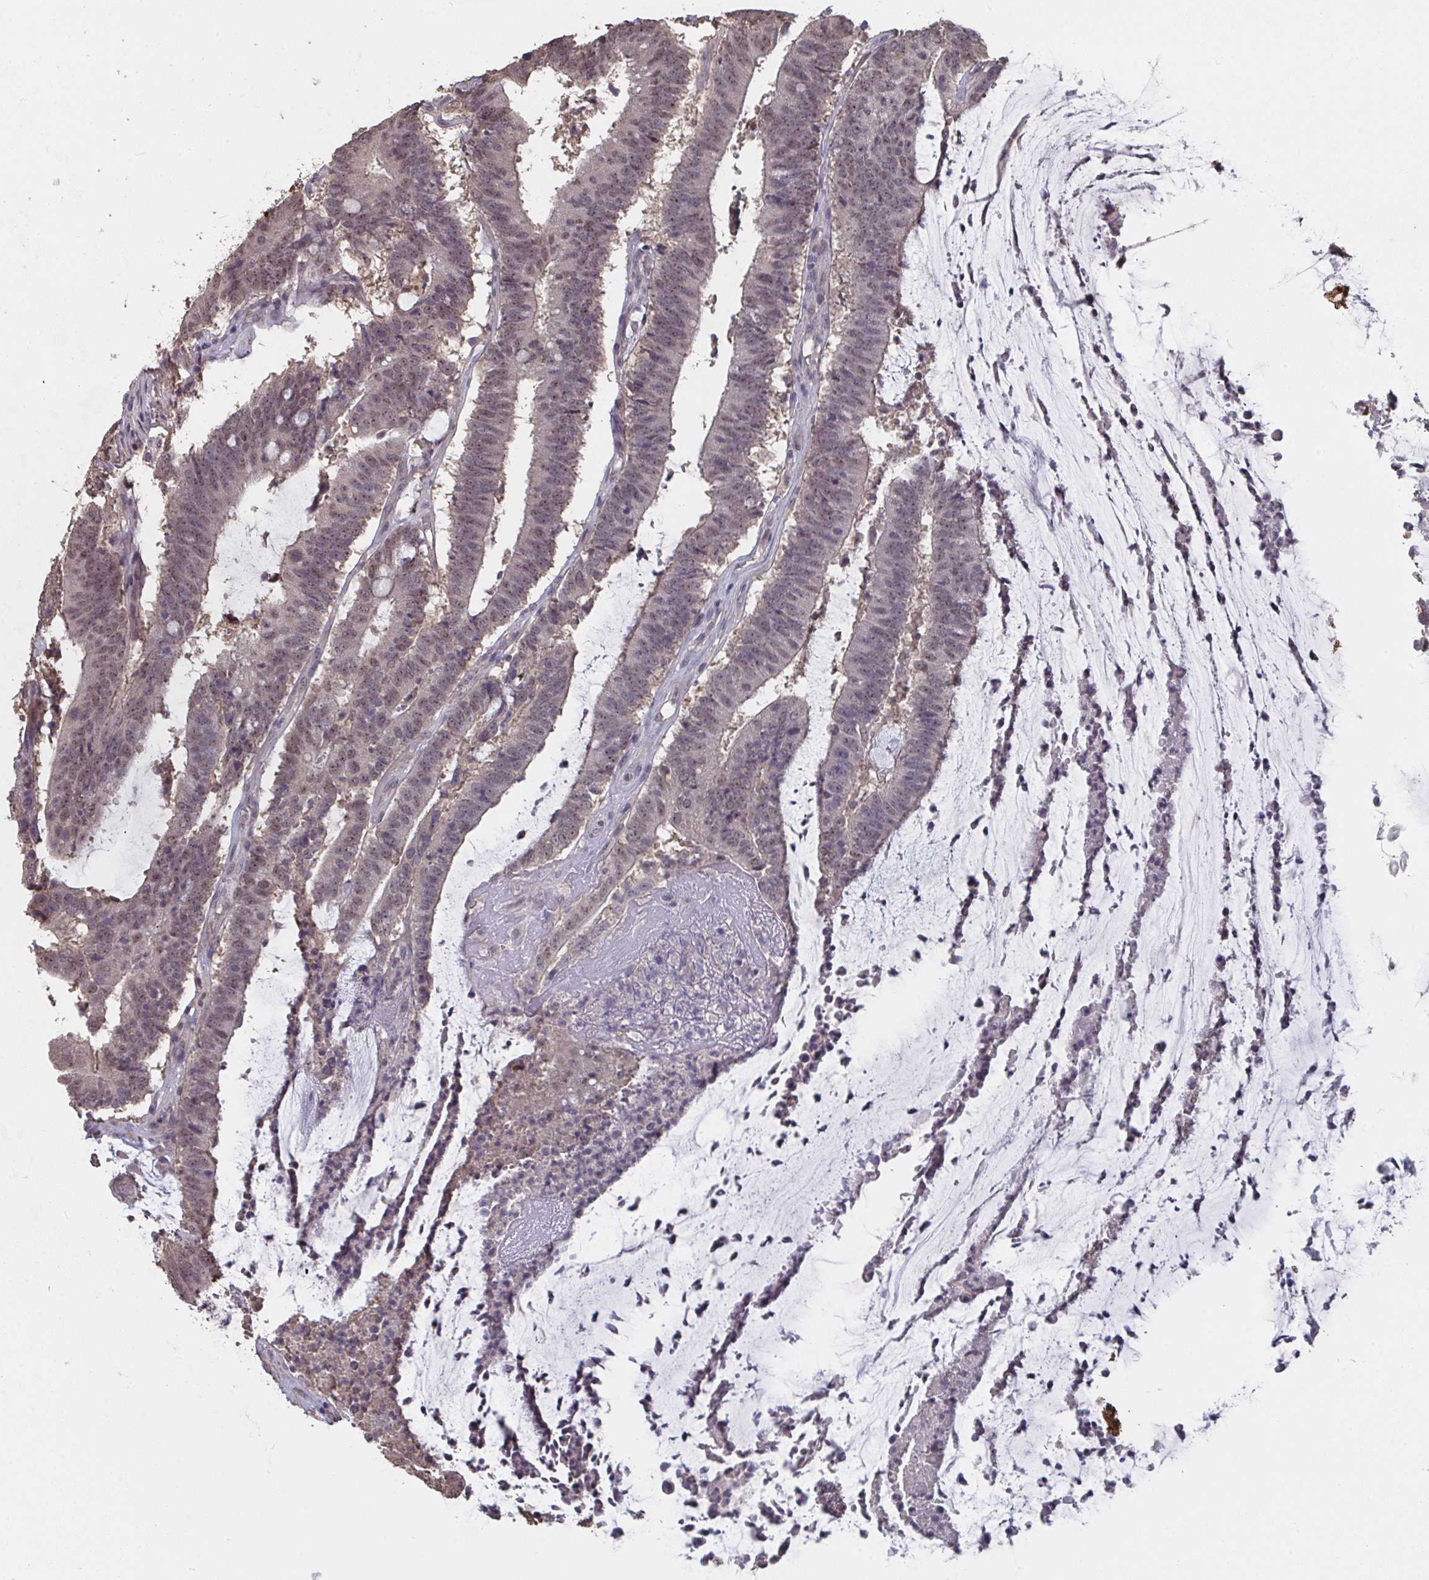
{"staining": {"intensity": "weak", "quantity": "25%-75%", "location": "cytoplasmic/membranous,nuclear"}, "tissue": "colorectal cancer", "cell_type": "Tumor cells", "image_type": "cancer", "snomed": [{"axis": "morphology", "description": "Adenocarcinoma, NOS"}, {"axis": "topography", "description": "Colon"}], "caption": "A high-resolution micrograph shows IHC staining of colorectal cancer, which demonstrates weak cytoplasmic/membranous and nuclear staining in approximately 25%-75% of tumor cells. Using DAB (brown) and hematoxylin (blue) stains, captured at high magnification using brightfield microscopy.", "gene": "LIX1", "patient": {"sex": "female", "age": 43}}